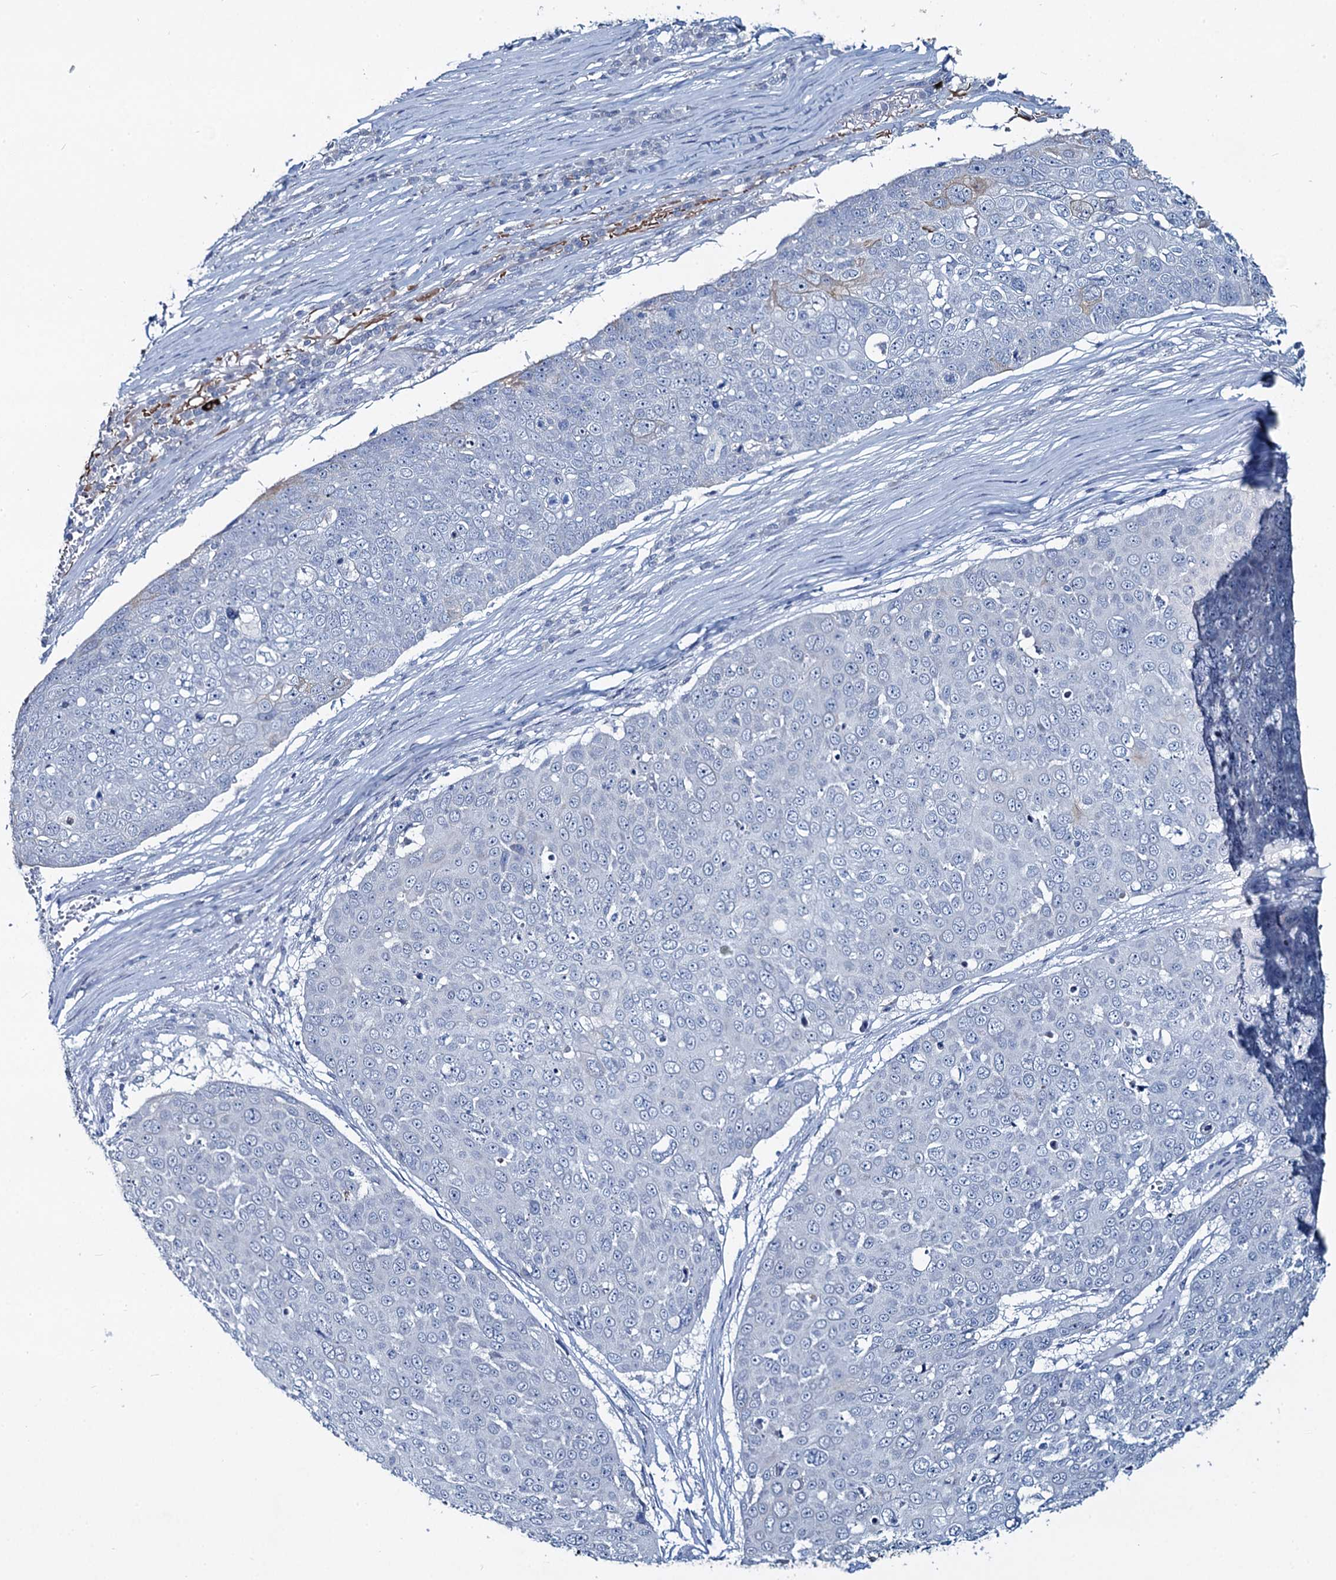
{"staining": {"intensity": "negative", "quantity": "none", "location": "none"}, "tissue": "skin cancer", "cell_type": "Tumor cells", "image_type": "cancer", "snomed": [{"axis": "morphology", "description": "Squamous cell carcinoma, NOS"}, {"axis": "topography", "description": "Skin"}], "caption": "This is an immunohistochemistry (IHC) image of human squamous cell carcinoma (skin). There is no positivity in tumor cells.", "gene": "TOX3", "patient": {"sex": "male", "age": 71}}